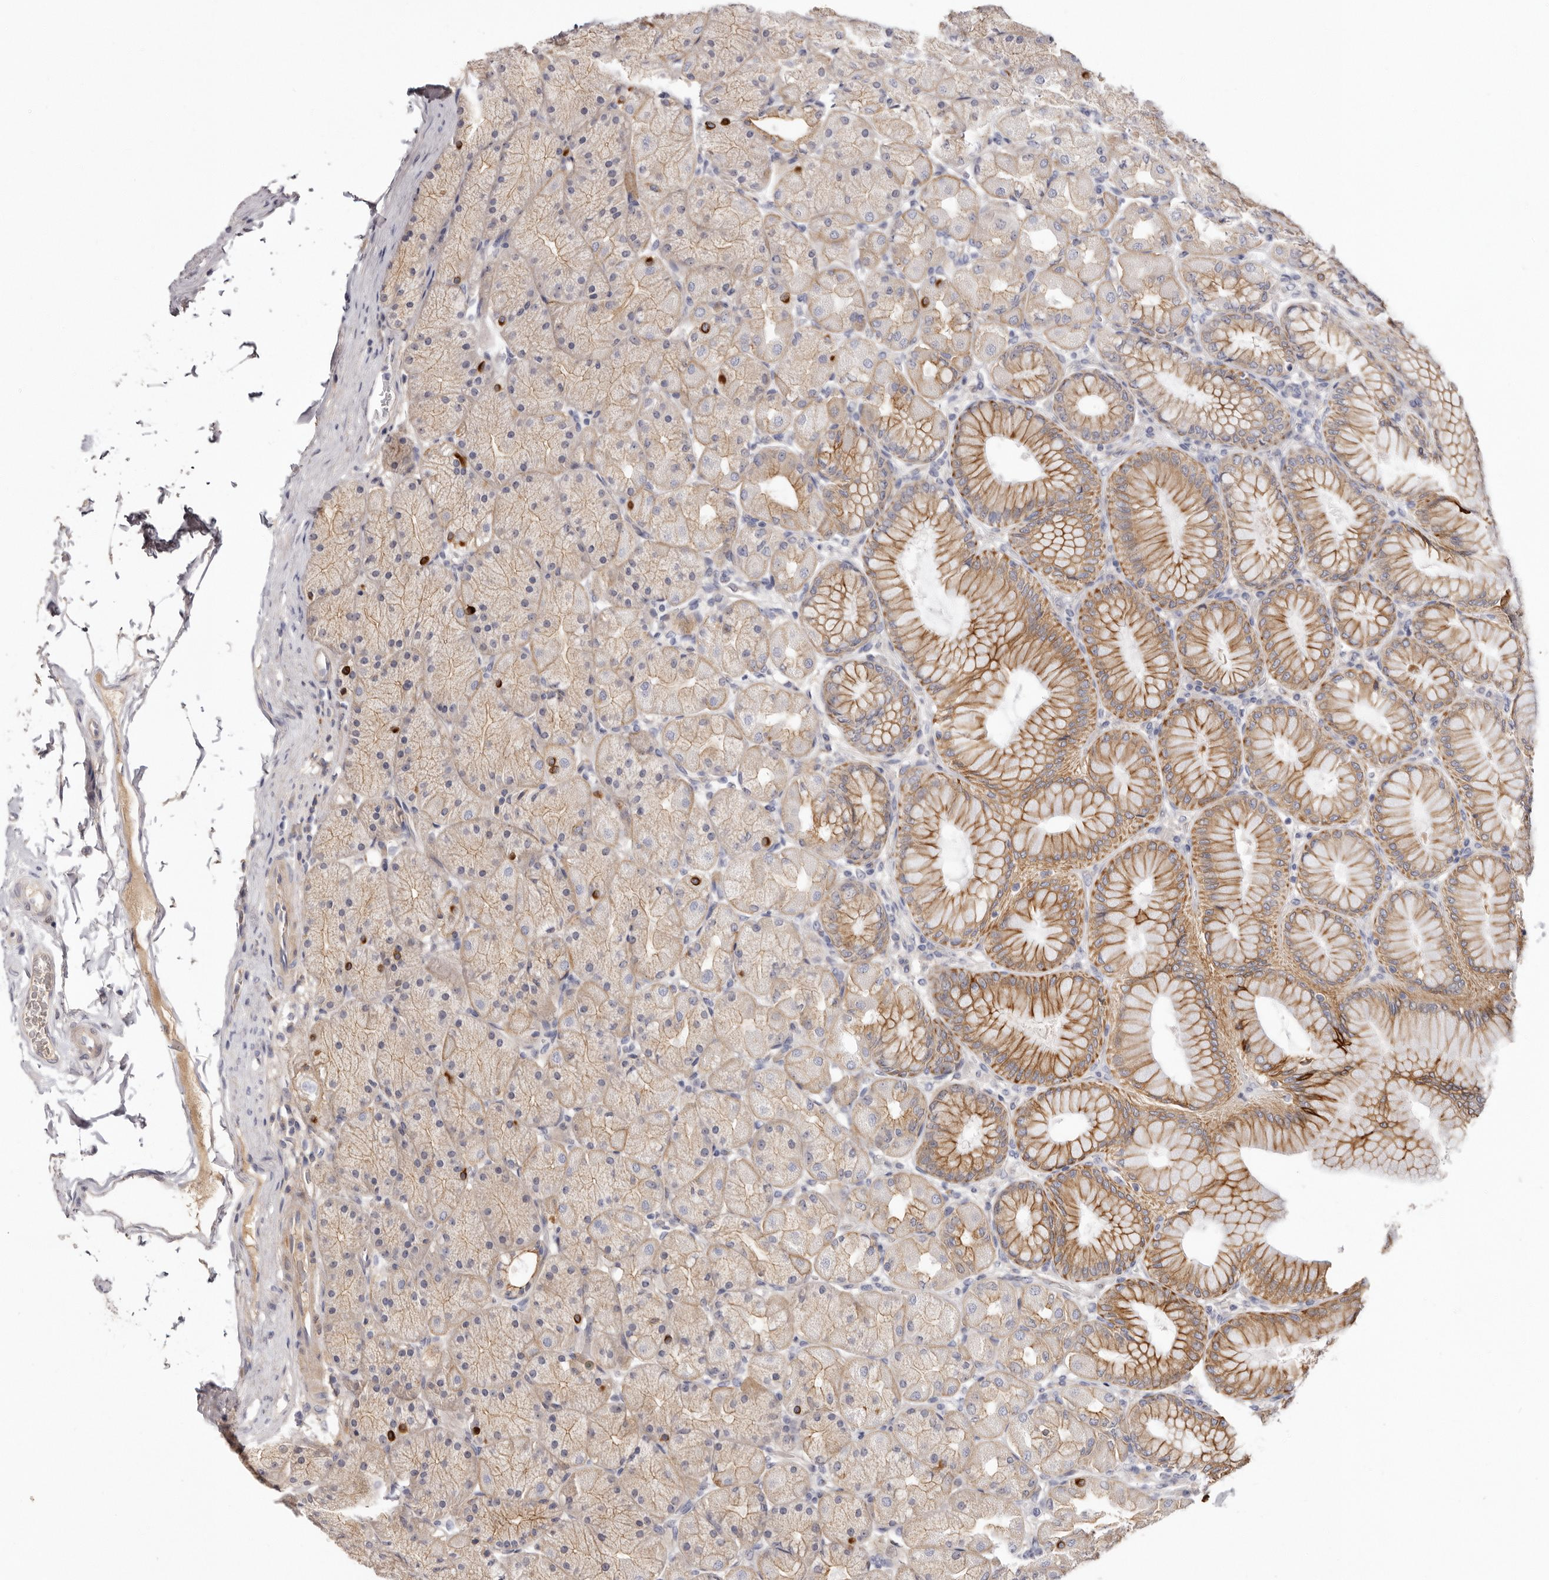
{"staining": {"intensity": "moderate", "quantity": "25%-75%", "location": "cytoplasmic/membranous"}, "tissue": "stomach", "cell_type": "Glandular cells", "image_type": "normal", "snomed": [{"axis": "morphology", "description": "Normal tissue, NOS"}, {"axis": "topography", "description": "Stomach, upper"}], "caption": "Immunohistochemistry image of benign human stomach stained for a protein (brown), which shows medium levels of moderate cytoplasmic/membranous expression in about 25%-75% of glandular cells.", "gene": "STK16", "patient": {"sex": "female", "age": 56}}